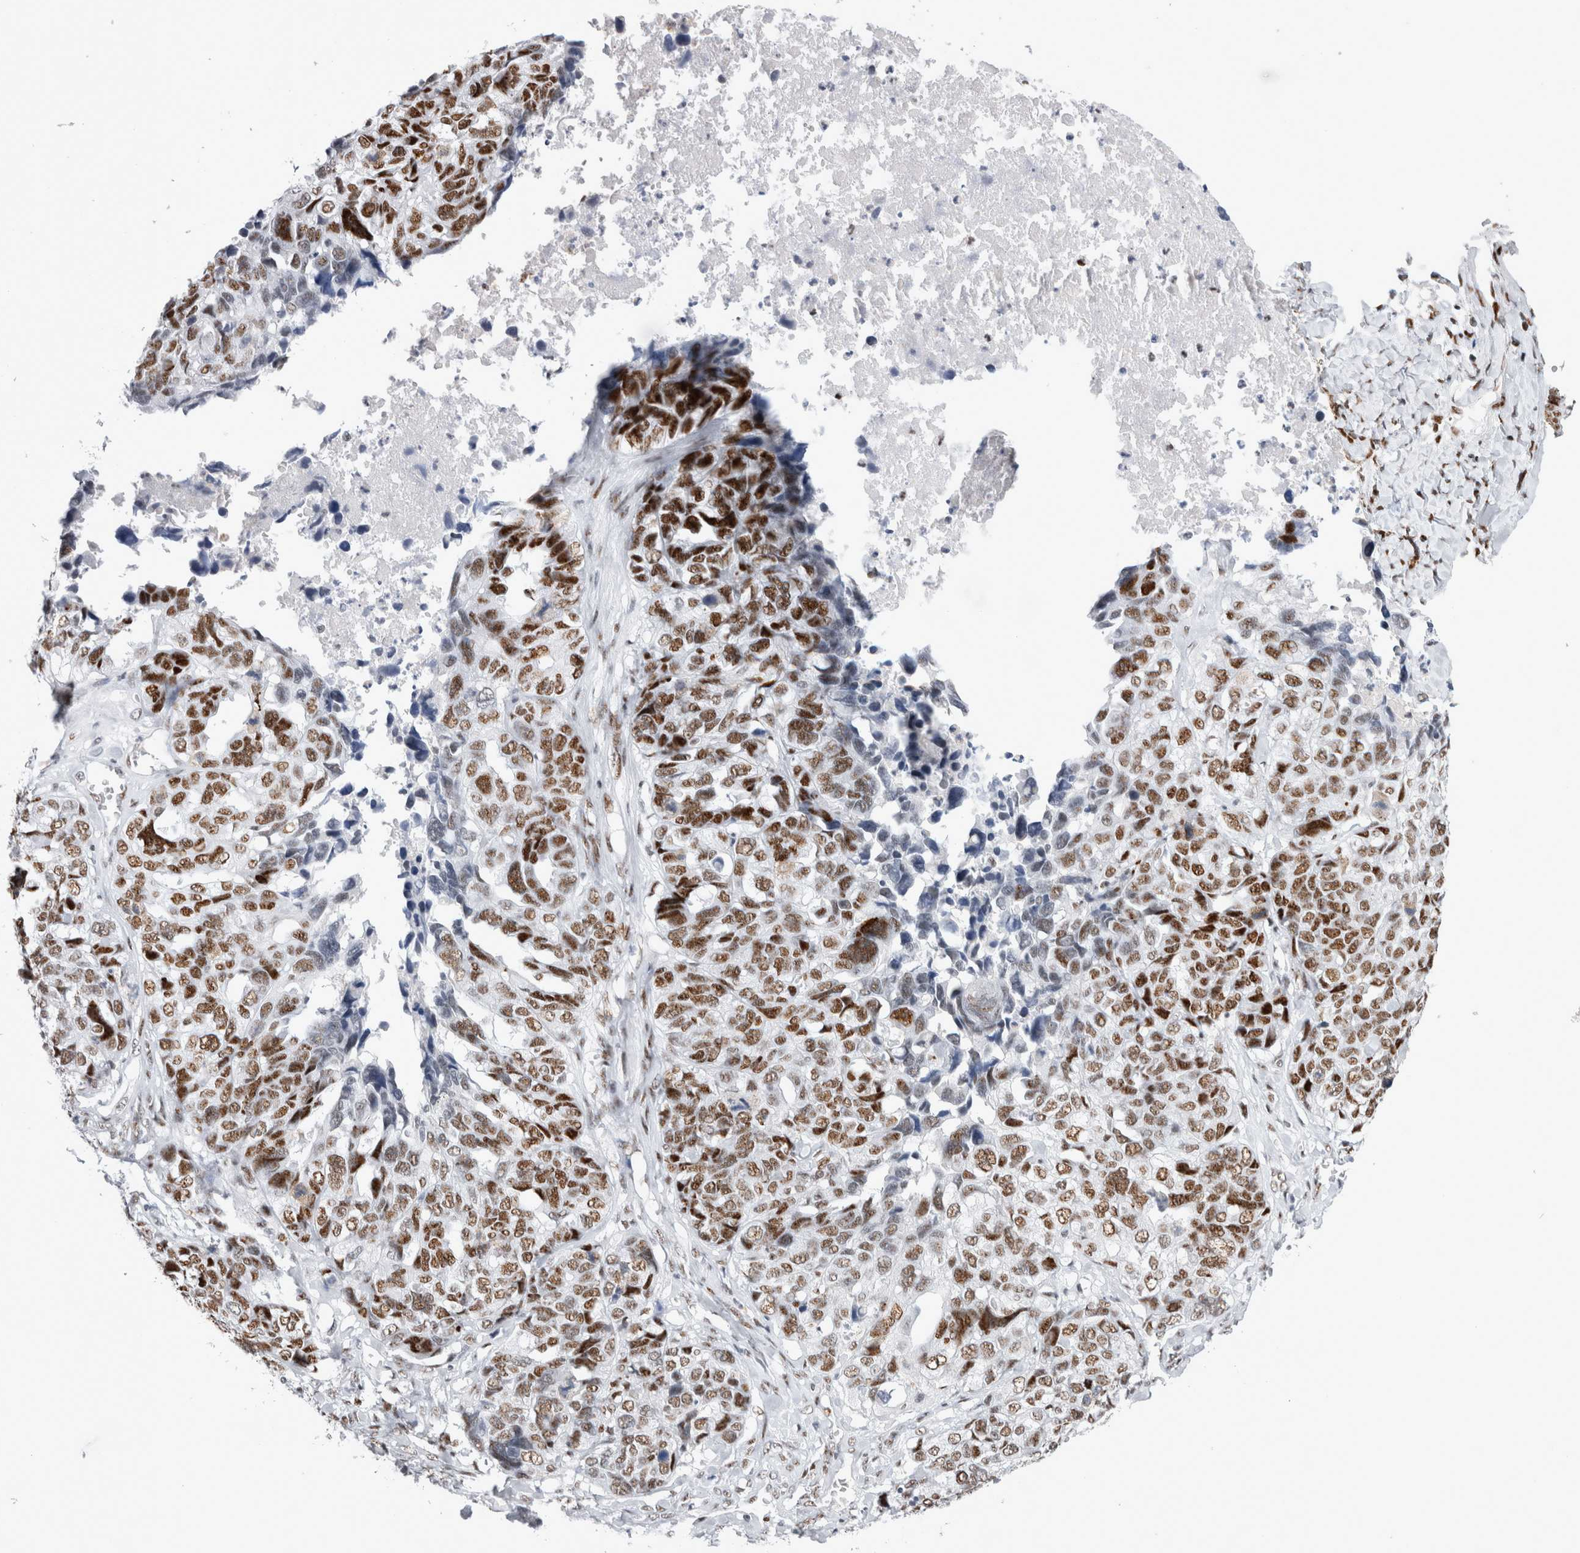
{"staining": {"intensity": "strong", "quantity": ">75%", "location": "nuclear"}, "tissue": "ovarian cancer", "cell_type": "Tumor cells", "image_type": "cancer", "snomed": [{"axis": "morphology", "description": "Cystadenocarcinoma, serous, NOS"}, {"axis": "topography", "description": "Ovary"}], "caption": "Ovarian serous cystadenocarcinoma stained with a protein marker shows strong staining in tumor cells.", "gene": "RBM6", "patient": {"sex": "female", "age": 79}}